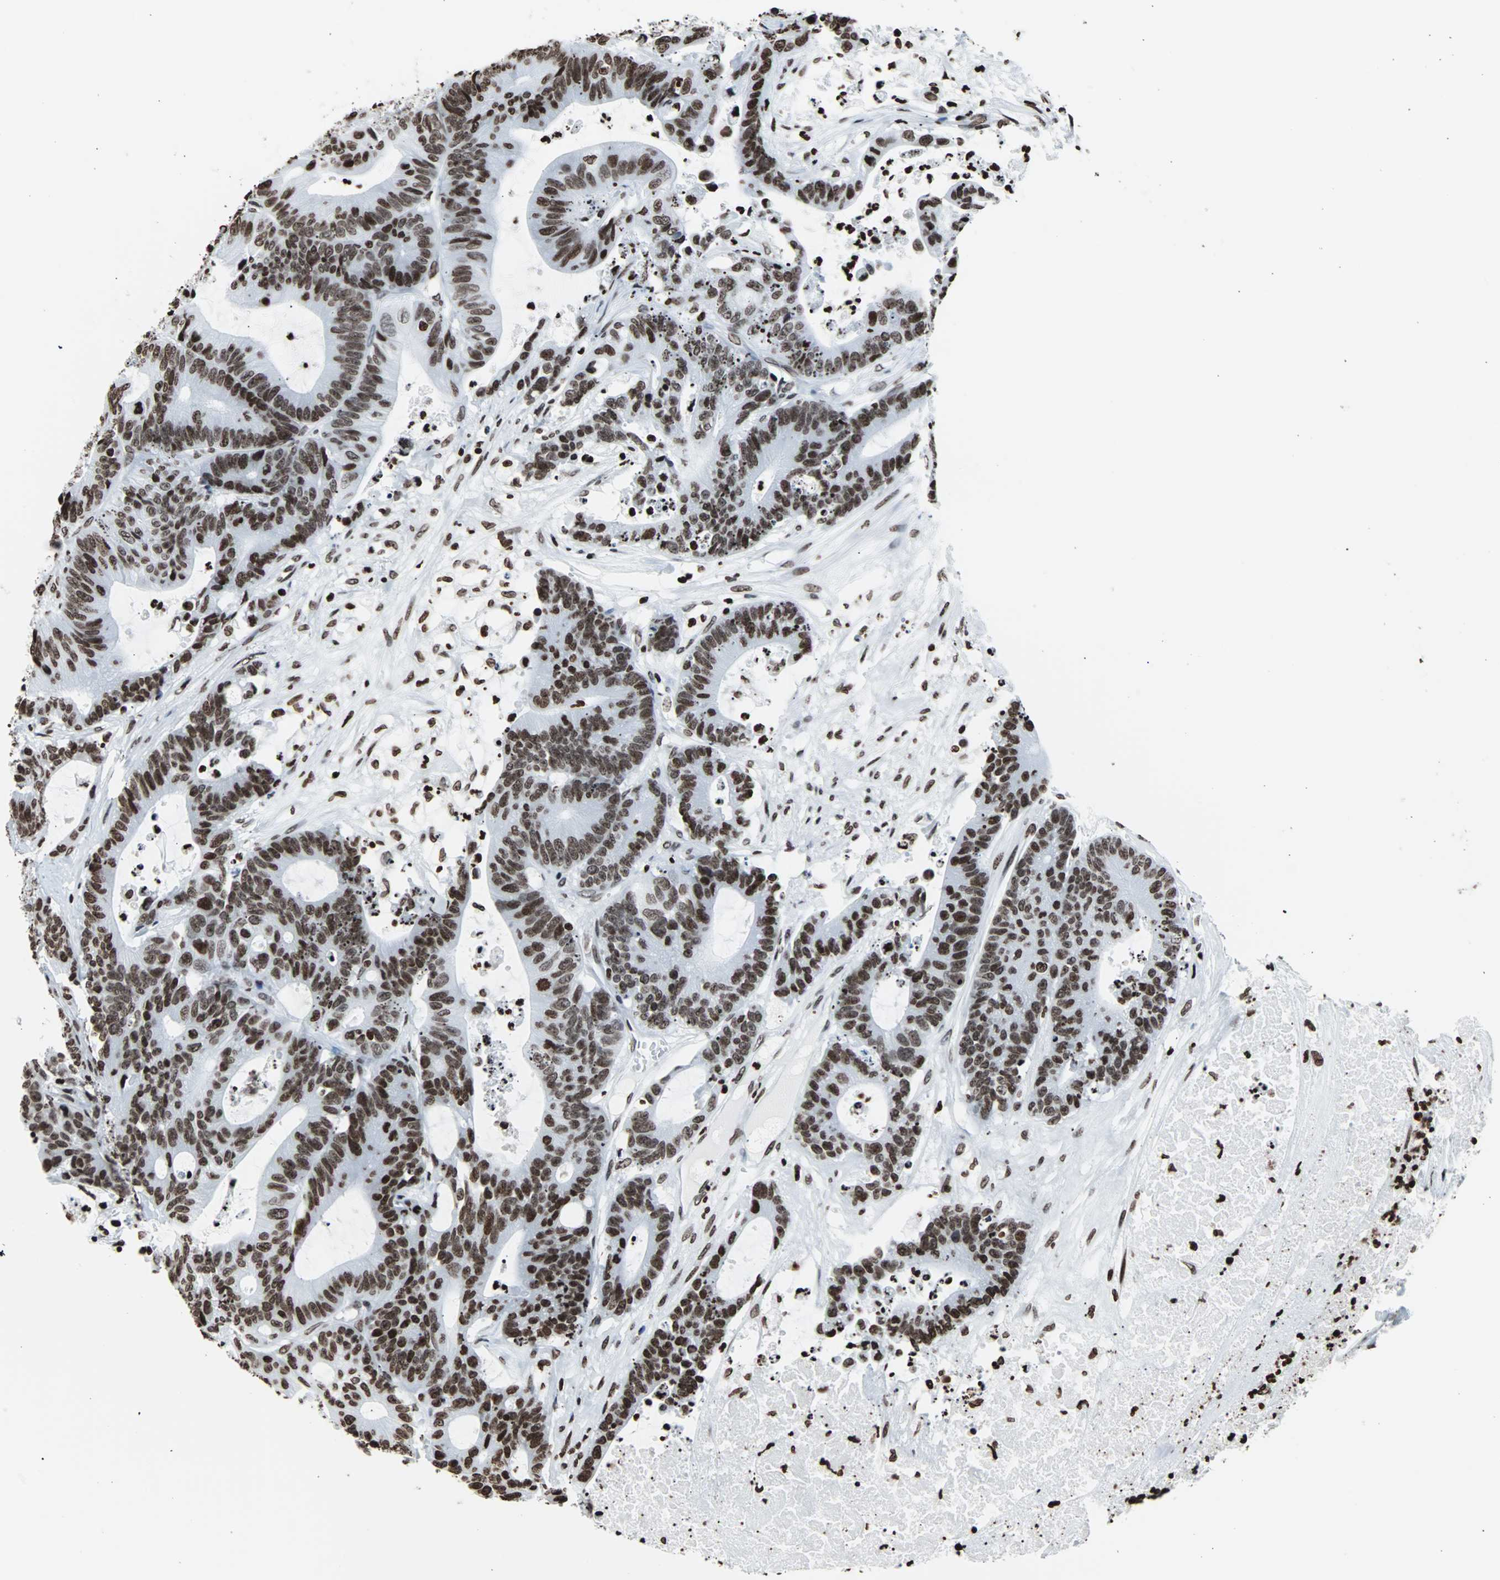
{"staining": {"intensity": "strong", "quantity": ">75%", "location": "nuclear"}, "tissue": "colorectal cancer", "cell_type": "Tumor cells", "image_type": "cancer", "snomed": [{"axis": "morphology", "description": "Adenocarcinoma, NOS"}, {"axis": "topography", "description": "Colon"}], "caption": "Human adenocarcinoma (colorectal) stained with a protein marker demonstrates strong staining in tumor cells.", "gene": "H2BC18", "patient": {"sex": "female", "age": 84}}